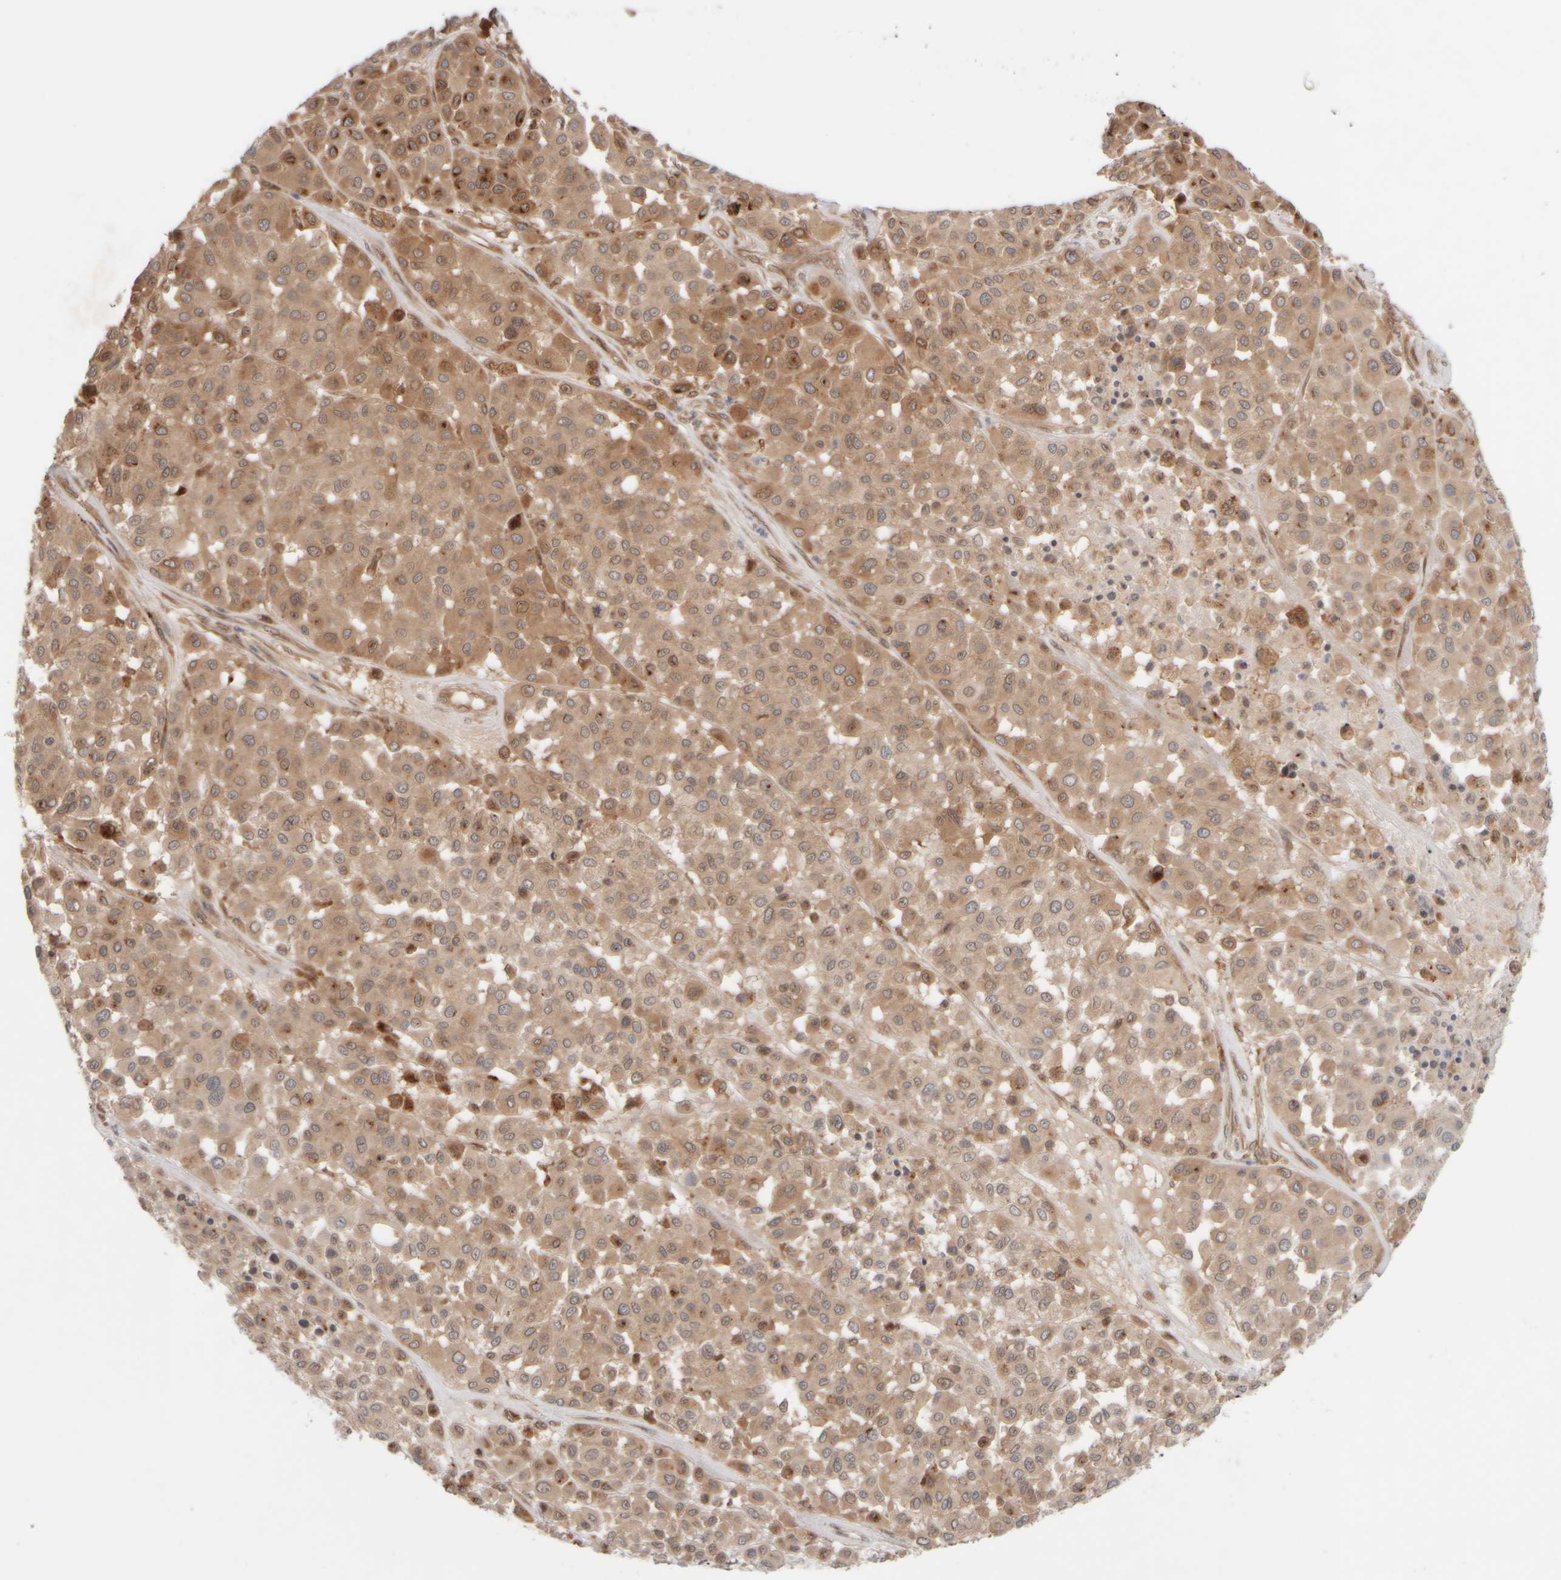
{"staining": {"intensity": "moderate", "quantity": ">75%", "location": "cytoplasmic/membranous"}, "tissue": "melanoma", "cell_type": "Tumor cells", "image_type": "cancer", "snomed": [{"axis": "morphology", "description": "Malignant melanoma, Metastatic site"}, {"axis": "topography", "description": "Soft tissue"}], "caption": "Protein expression analysis of malignant melanoma (metastatic site) exhibits moderate cytoplasmic/membranous positivity in about >75% of tumor cells. Immunohistochemistry stains the protein of interest in brown and the nuclei are stained blue.", "gene": "GCN1", "patient": {"sex": "male", "age": 41}}